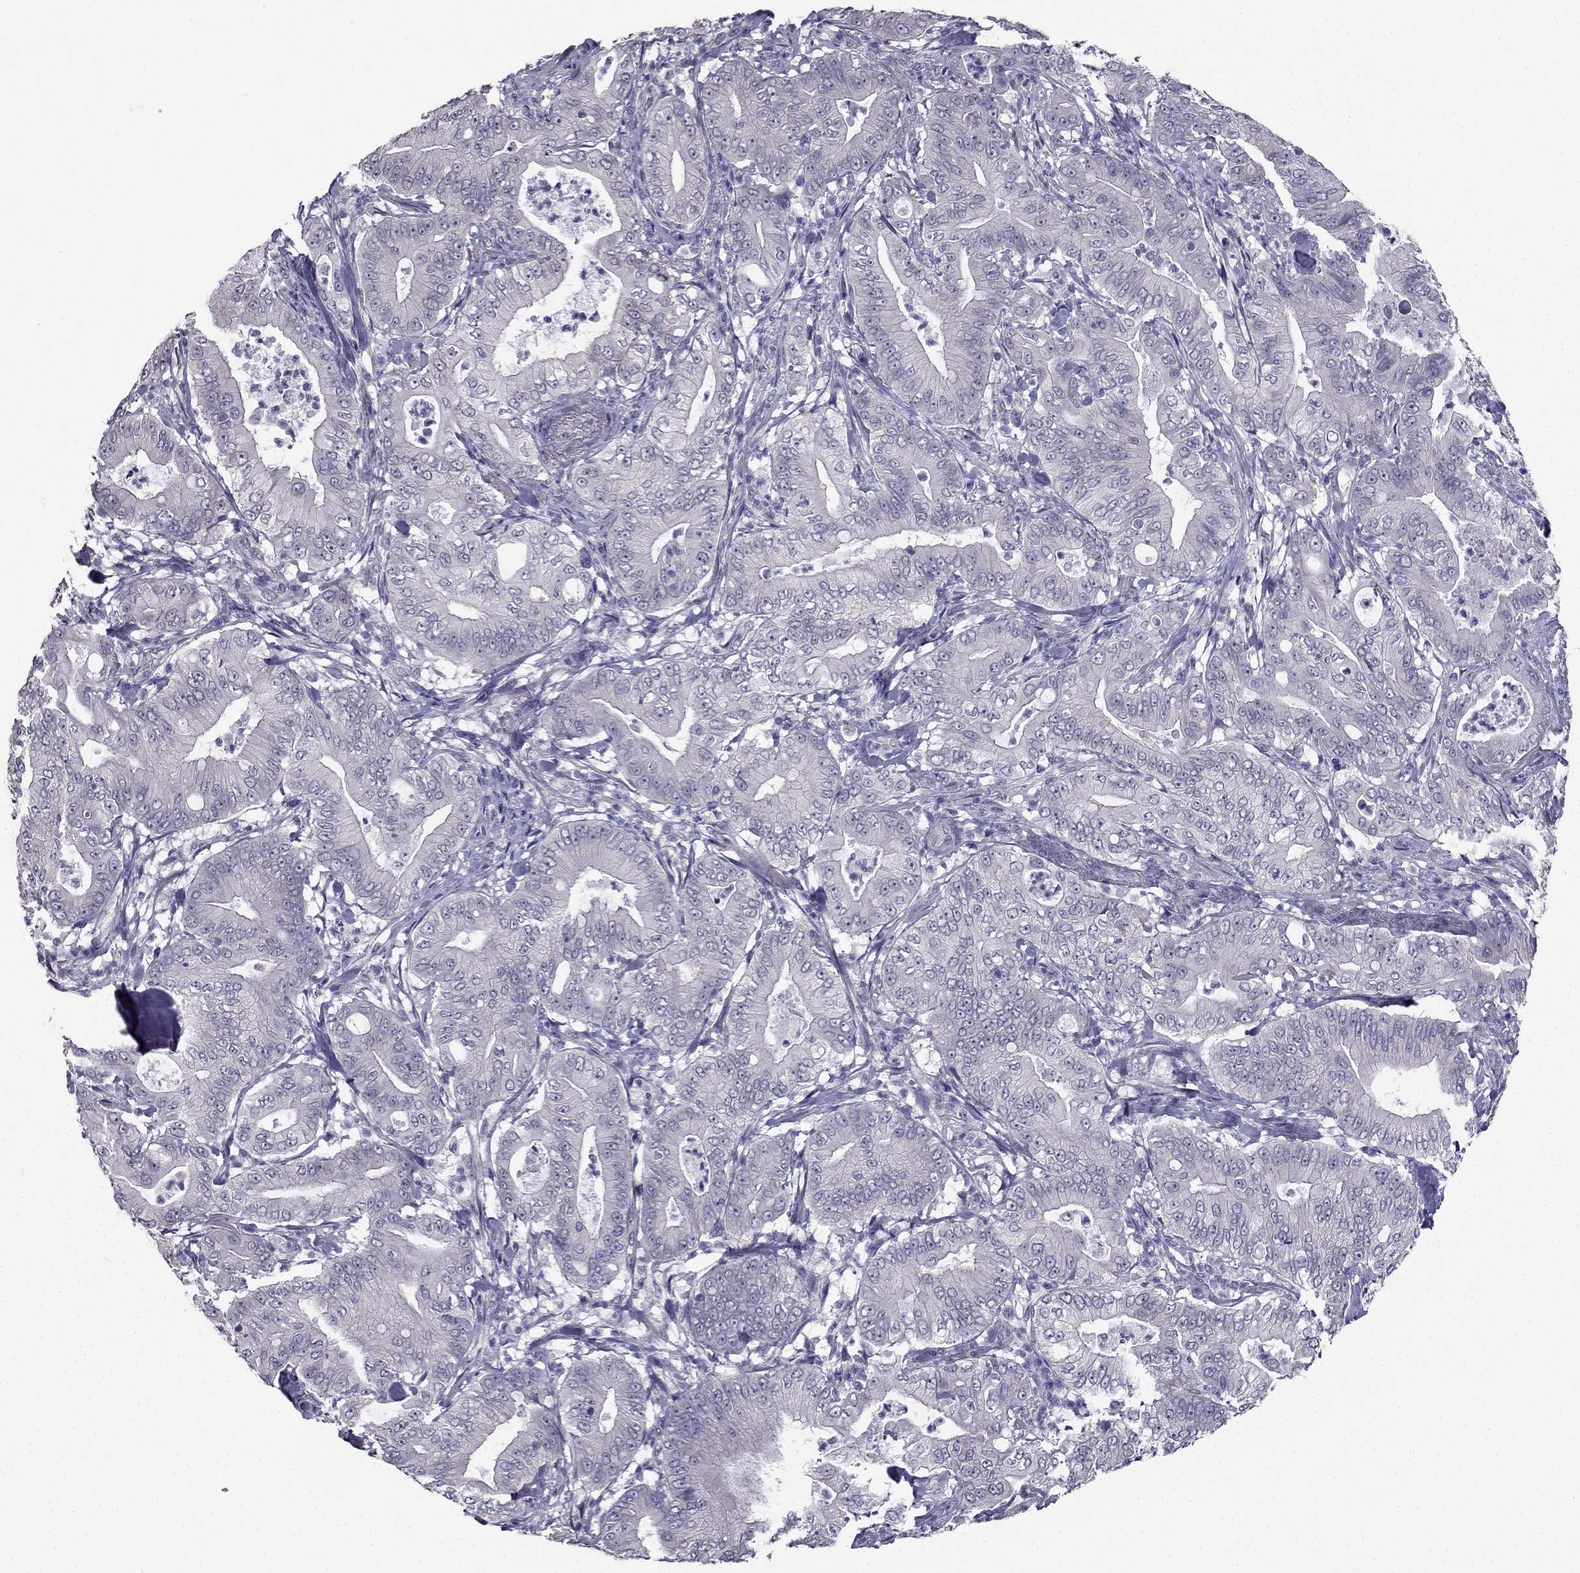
{"staining": {"intensity": "negative", "quantity": "none", "location": "none"}, "tissue": "pancreatic cancer", "cell_type": "Tumor cells", "image_type": "cancer", "snomed": [{"axis": "morphology", "description": "Adenocarcinoma, NOS"}, {"axis": "topography", "description": "Pancreas"}], "caption": "This is an immunohistochemistry (IHC) photomicrograph of pancreatic adenocarcinoma. There is no positivity in tumor cells.", "gene": "HSFX1", "patient": {"sex": "male", "age": 71}}